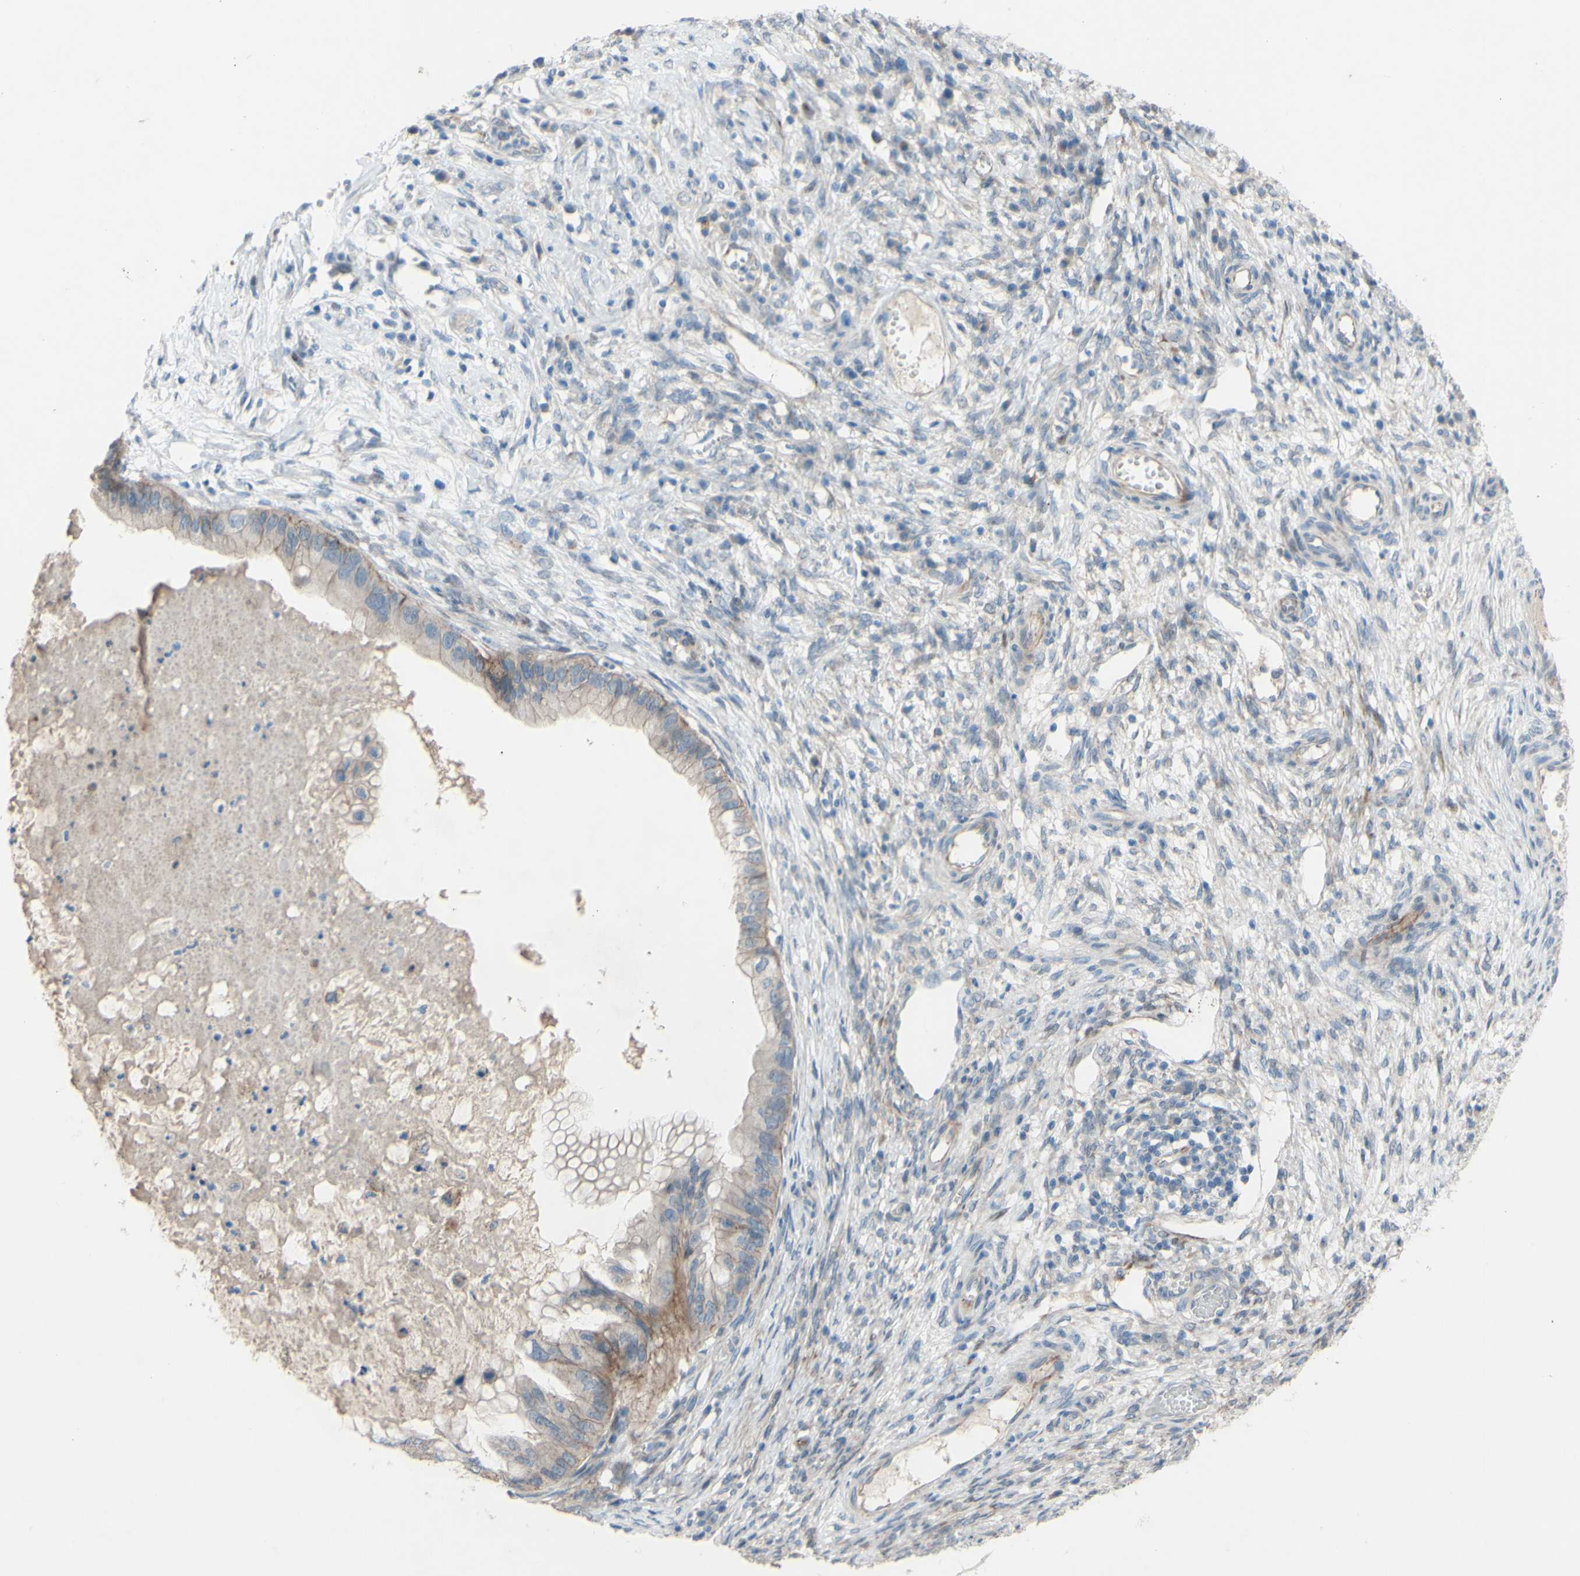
{"staining": {"intensity": "weak", "quantity": ">75%", "location": "cytoplasmic/membranous"}, "tissue": "ovarian cancer", "cell_type": "Tumor cells", "image_type": "cancer", "snomed": [{"axis": "morphology", "description": "Cystadenocarcinoma, mucinous, NOS"}, {"axis": "topography", "description": "Ovary"}], "caption": "A low amount of weak cytoplasmic/membranous expression is identified in about >75% of tumor cells in ovarian cancer tissue. (IHC, brightfield microscopy, high magnification).", "gene": "CDCP1", "patient": {"sex": "female", "age": 80}}